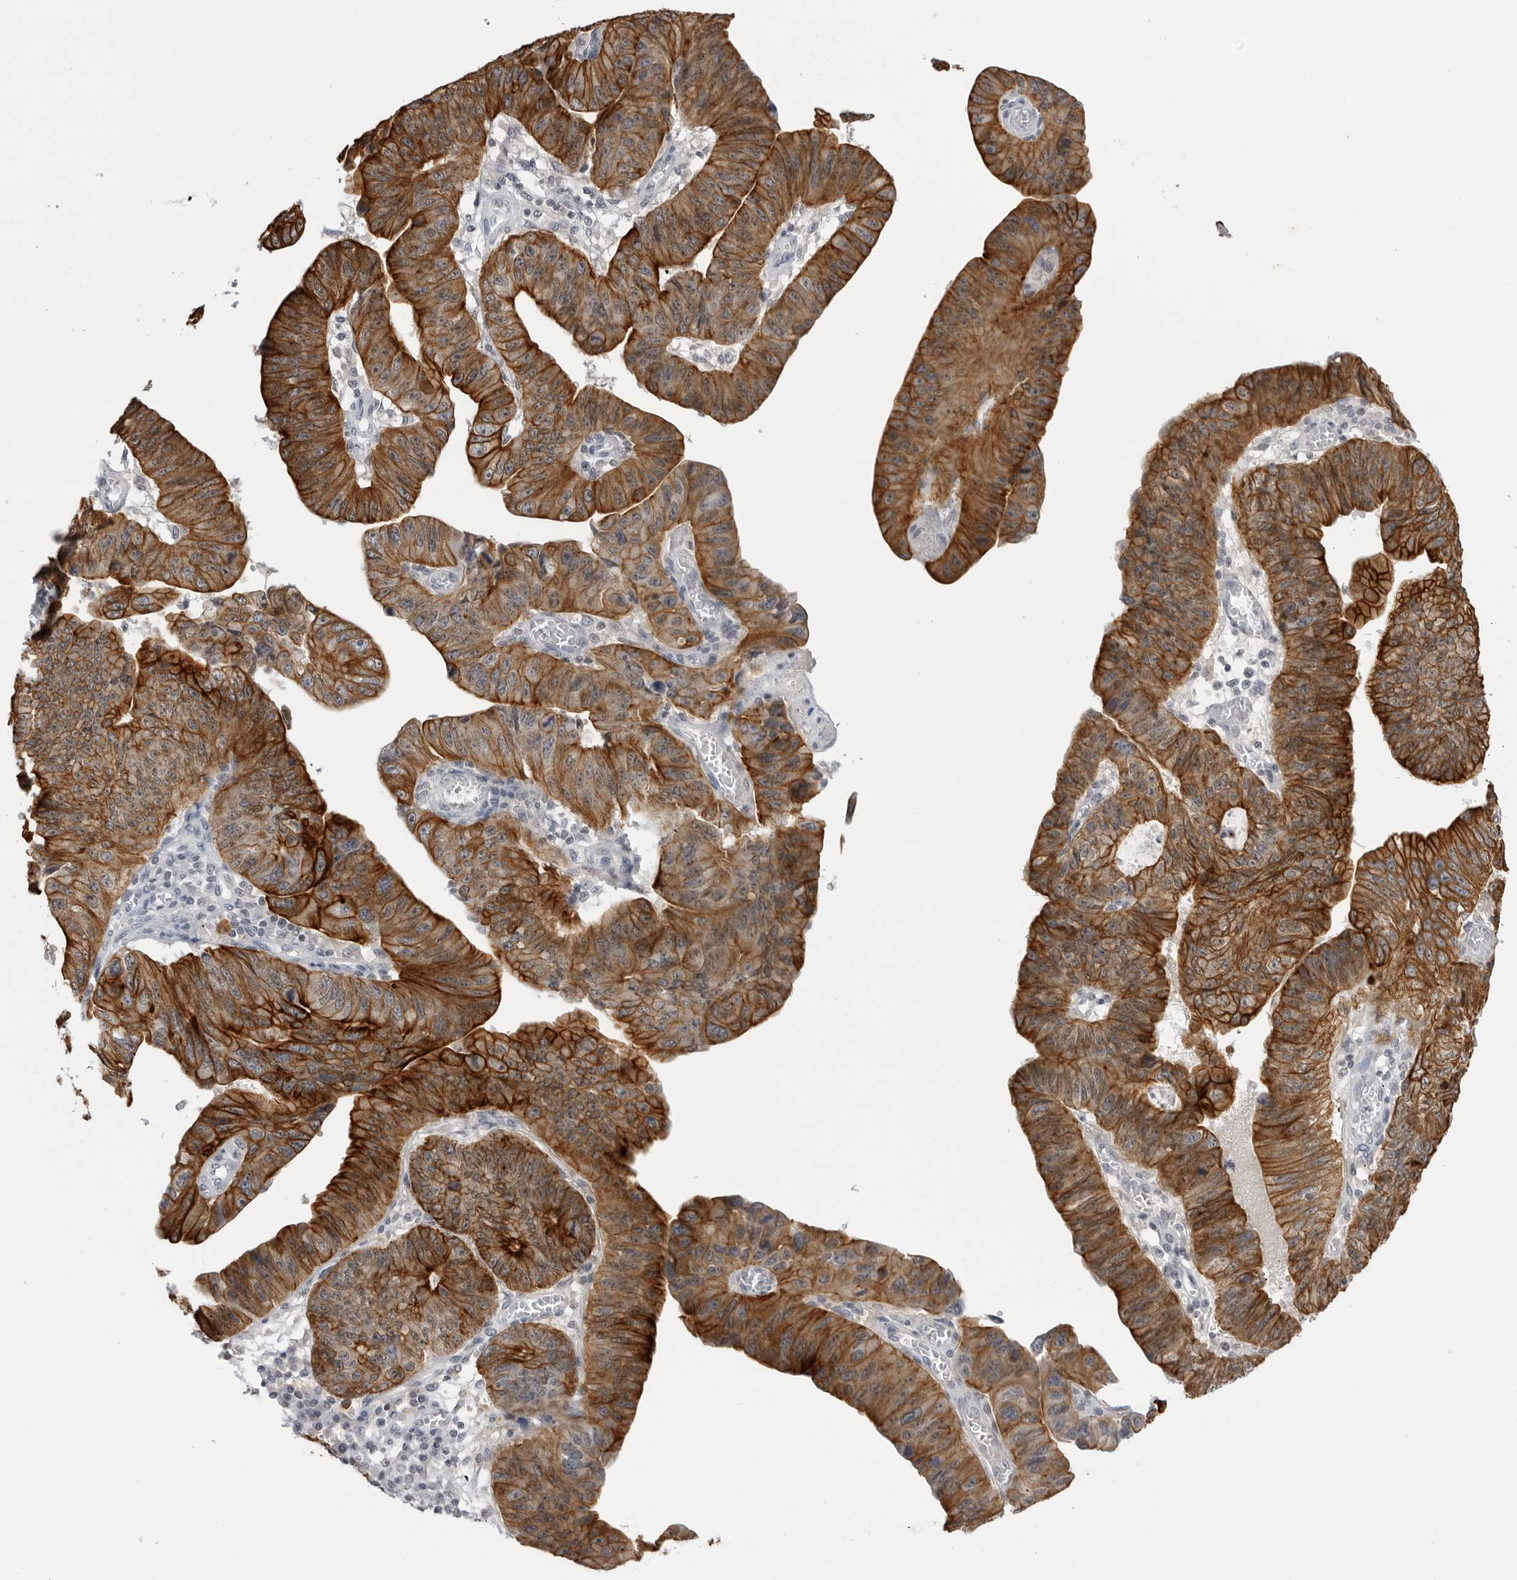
{"staining": {"intensity": "strong", "quantity": ">75%", "location": "cytoplasmic/membranous"}, "tissue": "stomach cancer", "cell_type": "Tumor cells", "image_type": "cancer", "snomed": [{"axis": "morphology", "description": "Adenocarcinoma, NOS"}, {"axis": "topography", "description": "Stomach"}], "caption": "High-power microscopy captured an immunohistochemistry micrograph of adenocarcinoma (stomach), revealing strong cytoplasmic/membranous expression in about >75% of tumor cells.", "gene": "SERPINF2", "patient": {"sex": "male", "age": 59}}